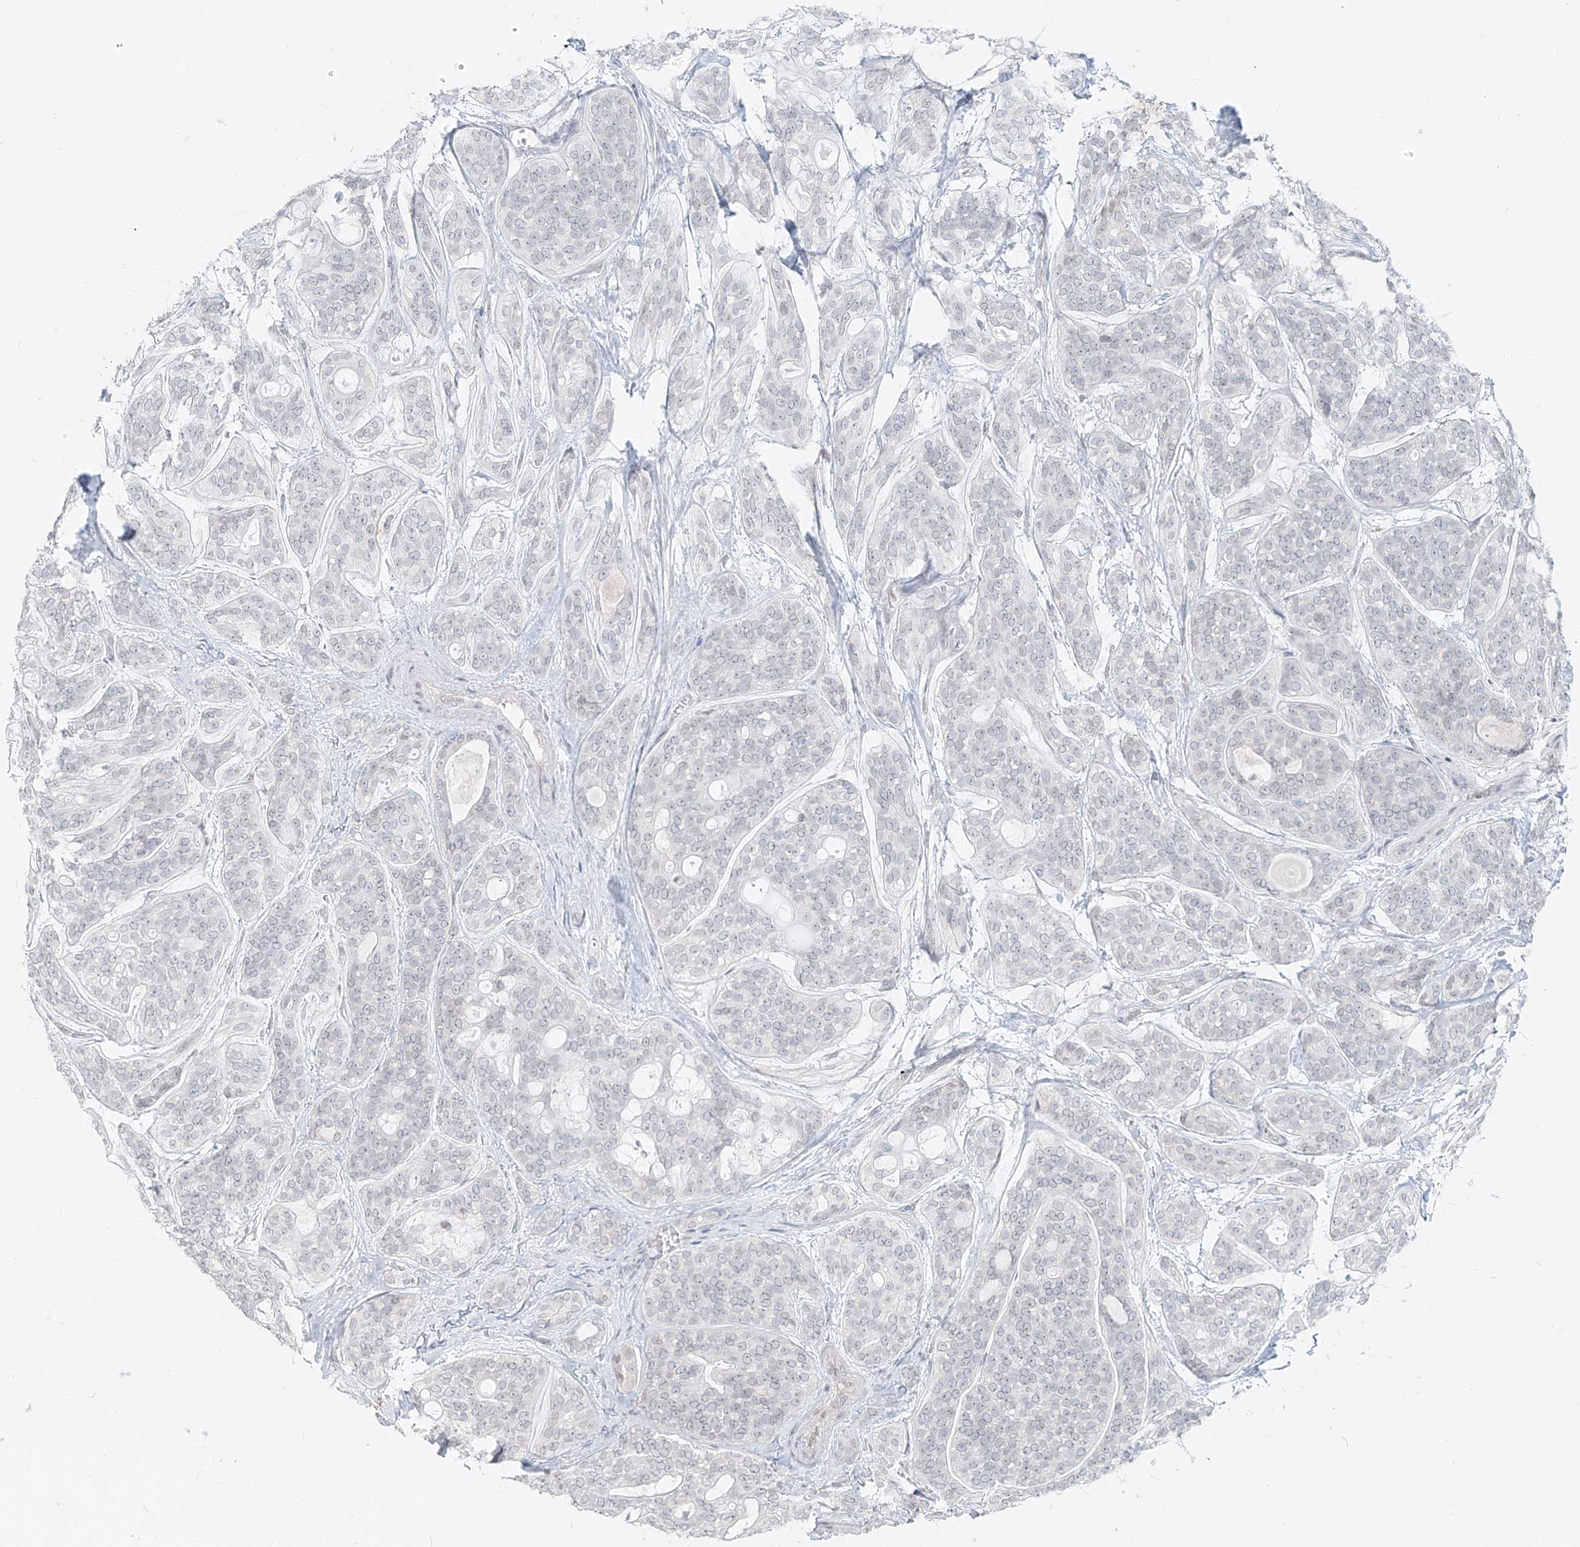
{"staining": {"intensity": "negative", "quantity": "none", "location": "none"}, "tissue": "head and neck cancer", "cell_type": "Tumor cells", "image_type": "cancer", "snomed": [{"axis": "morphology", "description": "Adenocarcinoma, NOS"}, {"axis": "topography", "description": "Head-Neck"}], "caption": "This is an immunohistochemistry image of adenocarcinoma (head and neck). There is no staining in tumor cells.", "gene": "OSBPL7", "patient": {"sex": "male", "age": 66}}